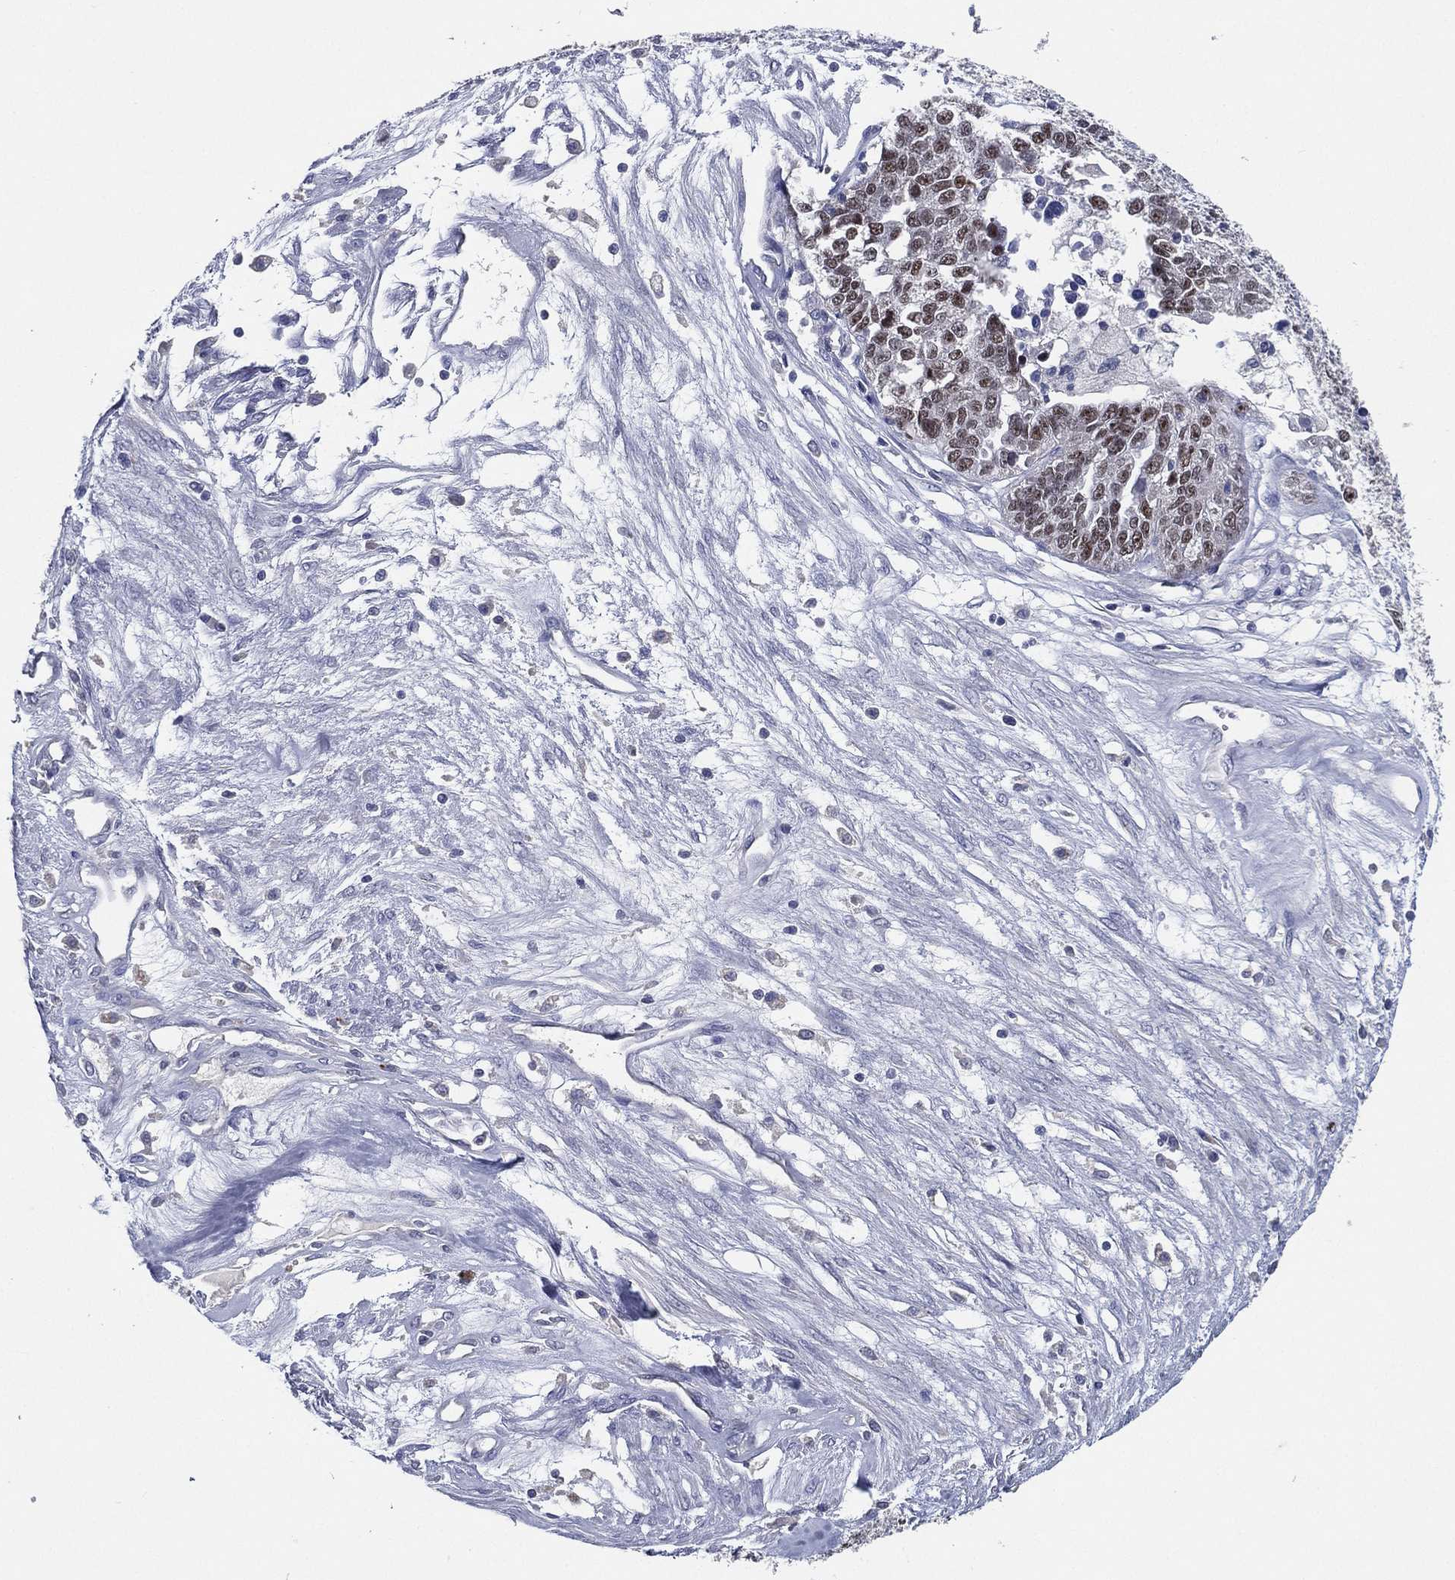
{"staining": {"intensity": "moderate", "quantity": "<25%", "location": "nuclear"}, "tissue": "ovarian cancer", "cell_type": "Tumor cells", "image_type": "cancer", "snomed": [{"axis": "morphology", "description": "Cystadenocarcinoma, serous, NOS"}, {"axis": "topography", "description": "Ovary"}], "caption": "Immunohistochemical staining of human serous cystadenocarcinoma (ovarian) reveals low levels of moderate nuclear protein positivity in approximately <25% of tumor cells.", "gene": "TFAP2A", "patient": {"sex": "female", "age": 87}}